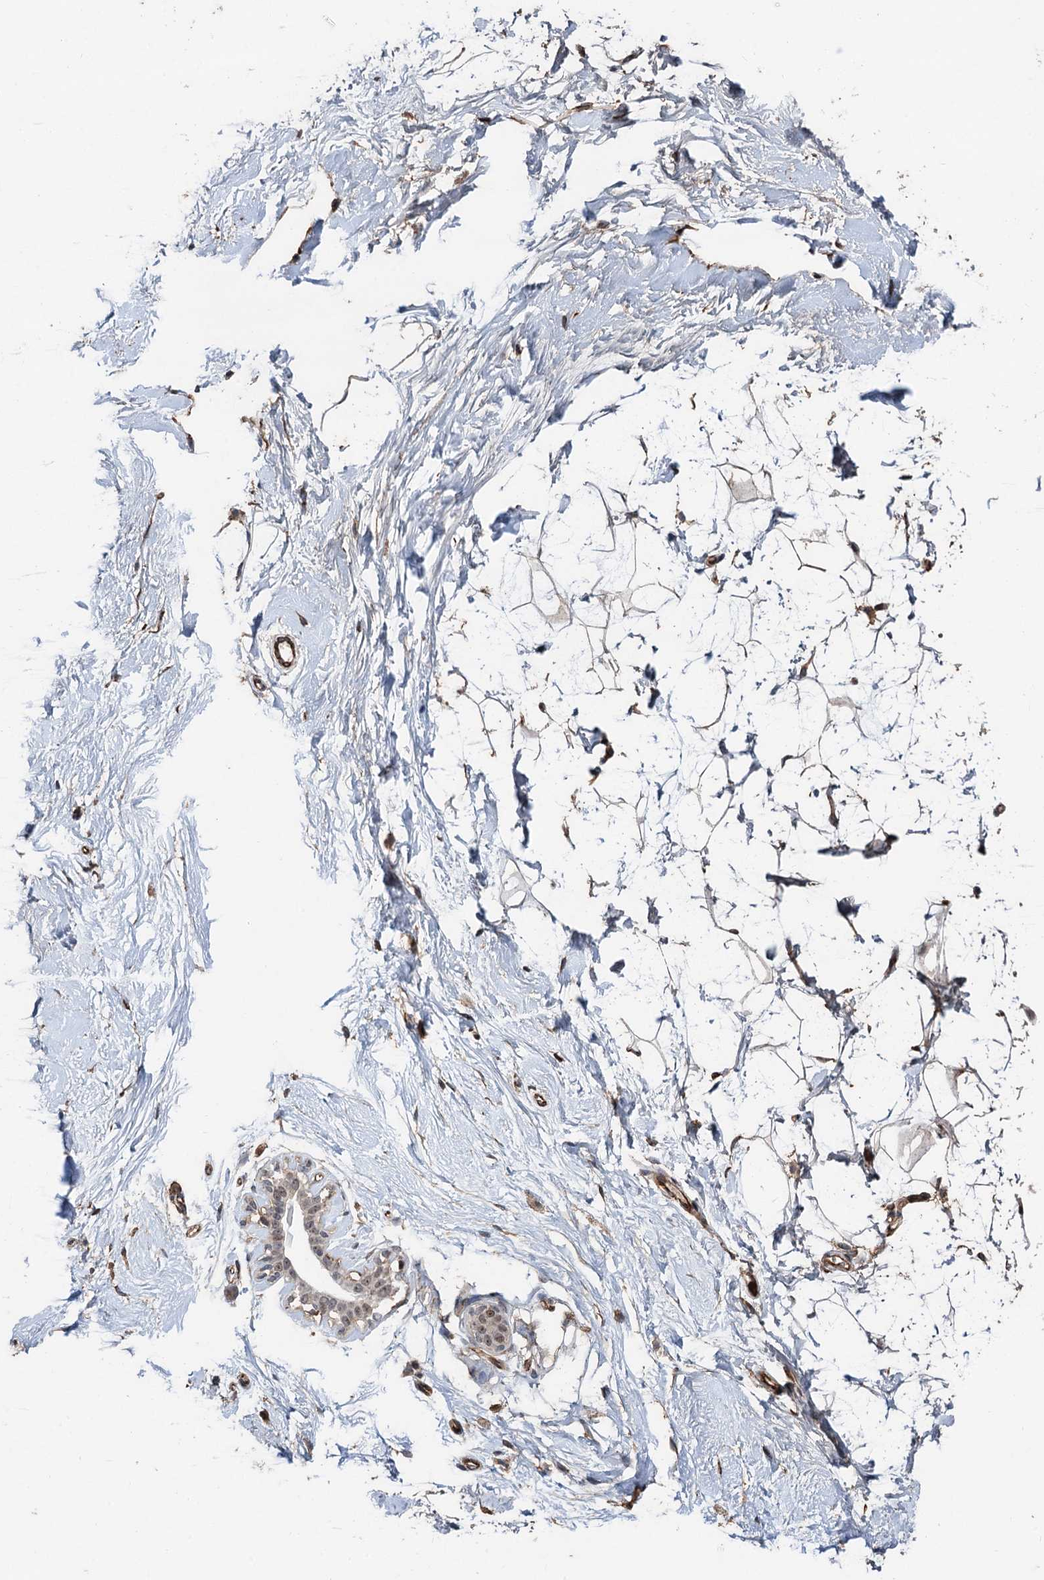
{"staining": {"intensity": "weak", "quantity": "25%-75%", "location": "cytoplasmic/membranous"}, "tissue": "breast", "cell_type": "Adipocytes", "image_type": "normal", "snomed": [{"axis": "morphology", "description": "Normal tissue, NOS"}, {"axis": "morphology", "description": "Adenoma, NOS"}, {"axis": "topography", "description": "Breast"}], "caption": "This is a micrograph of immunohistochemistry (IHC) staining of normal breast, which shows weak staining in the cytoplasmic/membranous of adipocytes.", "gene": "TMA16", "patient": {"sex": "female", "age": 23}}